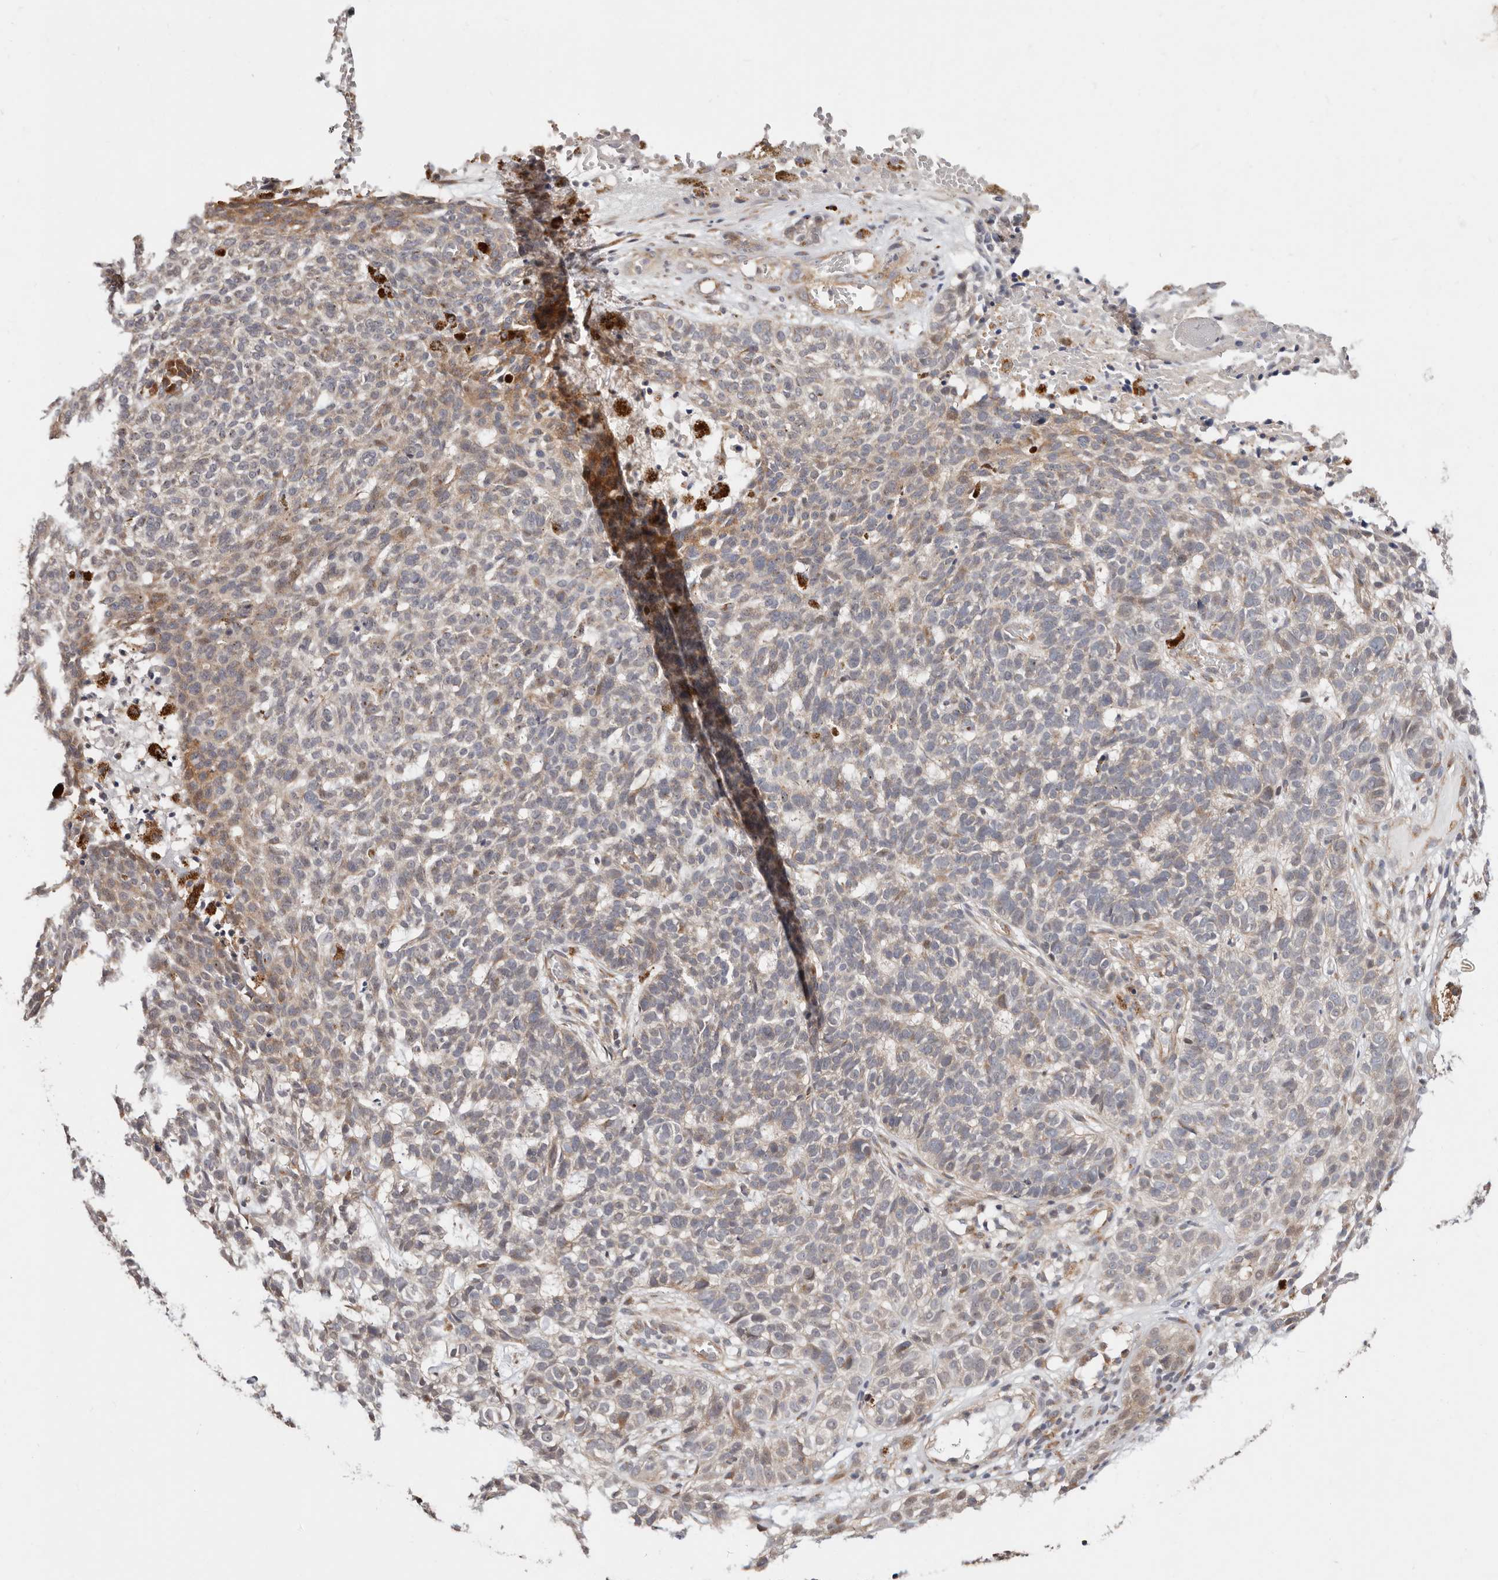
{"staining": {"intensity": "weak", "quantity": "<25%", "location": "cytoplasmic/membranous"}, "tissue": "skin cancer", "cell_type": "Tumor cells", "image_type": "cancer", "snomed": [{"axis": "morphology", "description": "Basal cell carcinoma"}, {"axis": "topography", "description": "Skin"}], "caption": "DAB immunohistochemical staining of human skin cancer (basal cell carcinoma) reveals no significant expression in tumor cells. The staining was performed using DAB (3,3'-diaminobenzidine) to visualize the protein expression in brown, while the nuclei were stained in blue with hematoxylin (Magnification: 20x).", "gene": "USP33", "patient": {"sex": "male", "age": 85}}